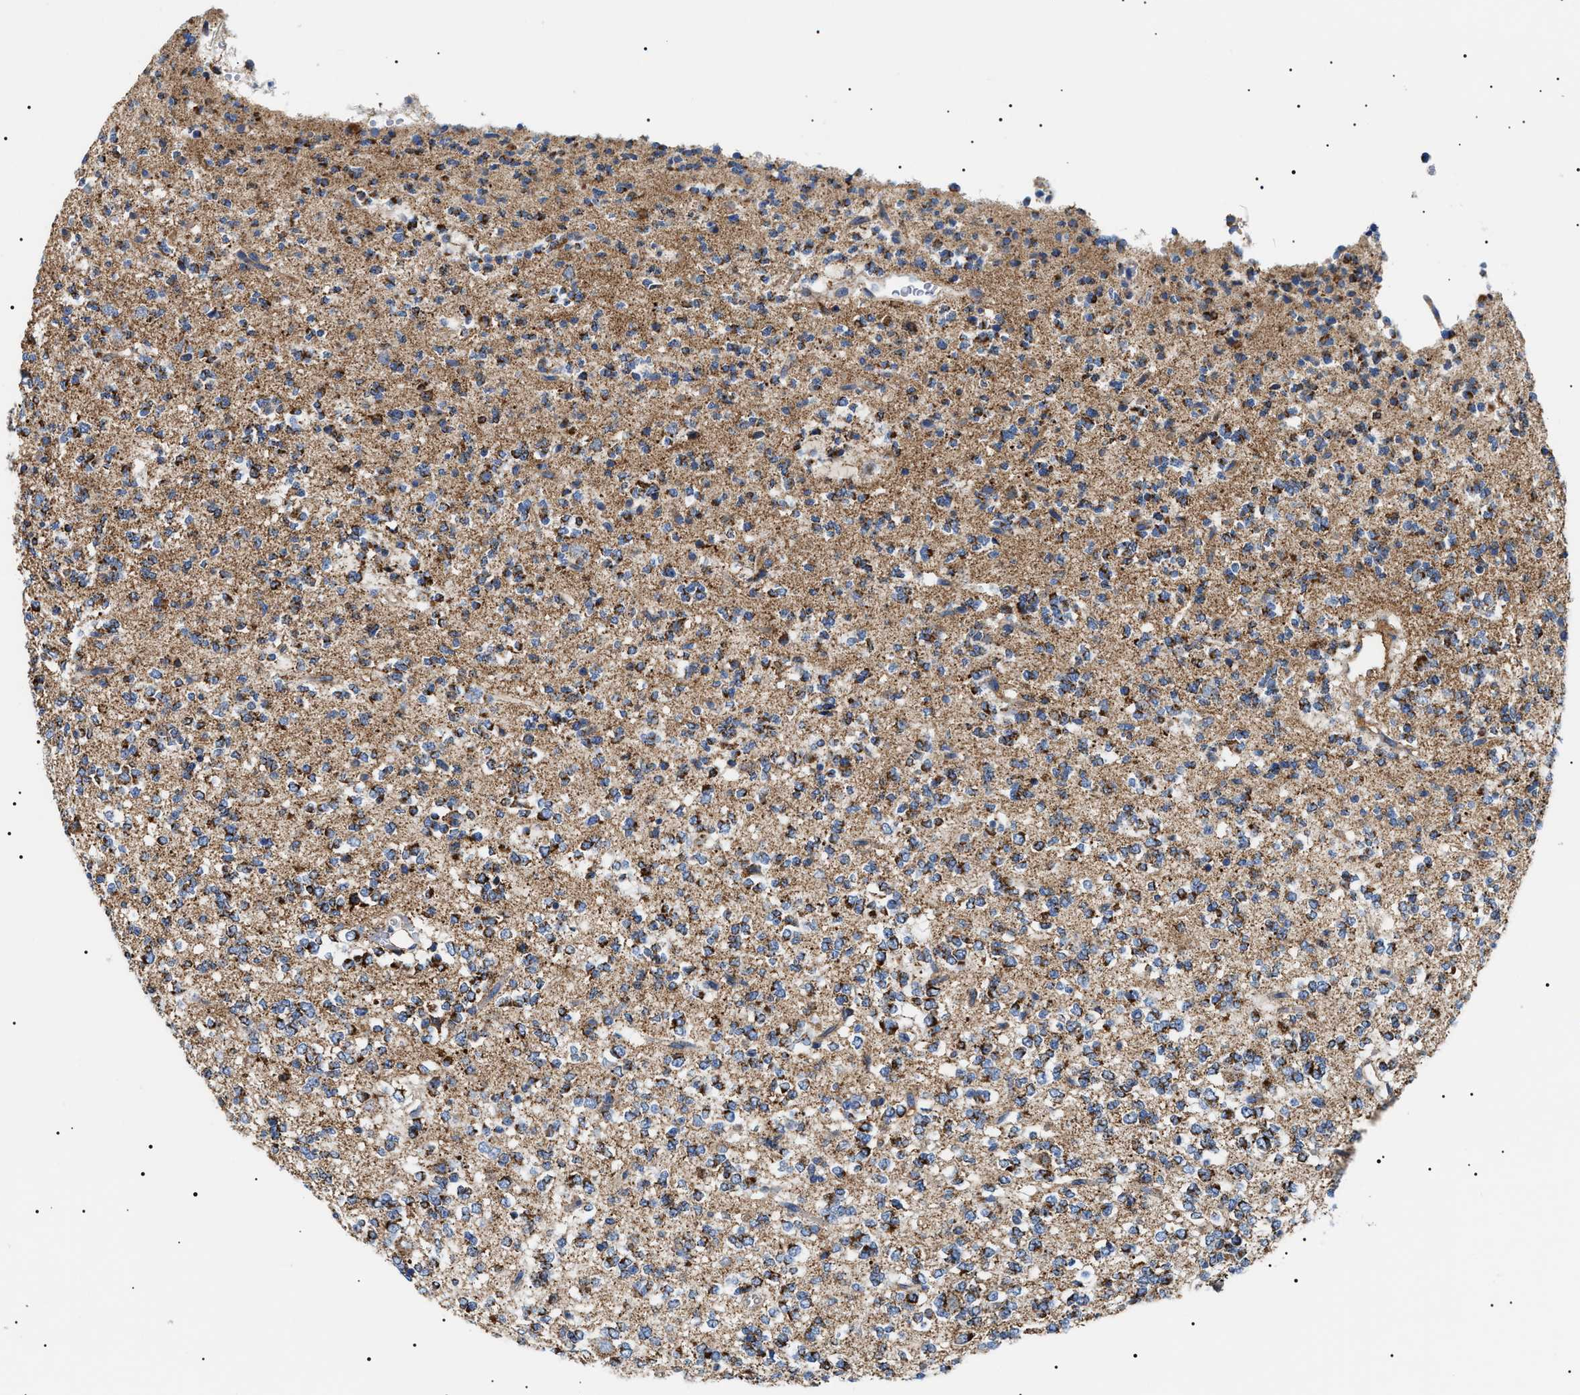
{"staining": {"intensity": "strong", "quantity": "25%-75%", "location": "cytoplasmic/membranous"}, "tissue": "glioma", "cell_type": "Tumor cells", "image_type": "cancer", "snomed": [{"axis": "morphology", "description": "Glioma, malignant, Low grade"}, {"axis": "topography", "description": "Brain"}], "caption": "Protein expression by immunohistochemistry shows strong cytoplasmic/membranous staining in about 25%-75% of tumor cells in glioma. The protein of interest is shown in brown color, while the nuclei are stained blue.", "gene": "OXSM", "patient": {"sex": "male", "age": 38}}